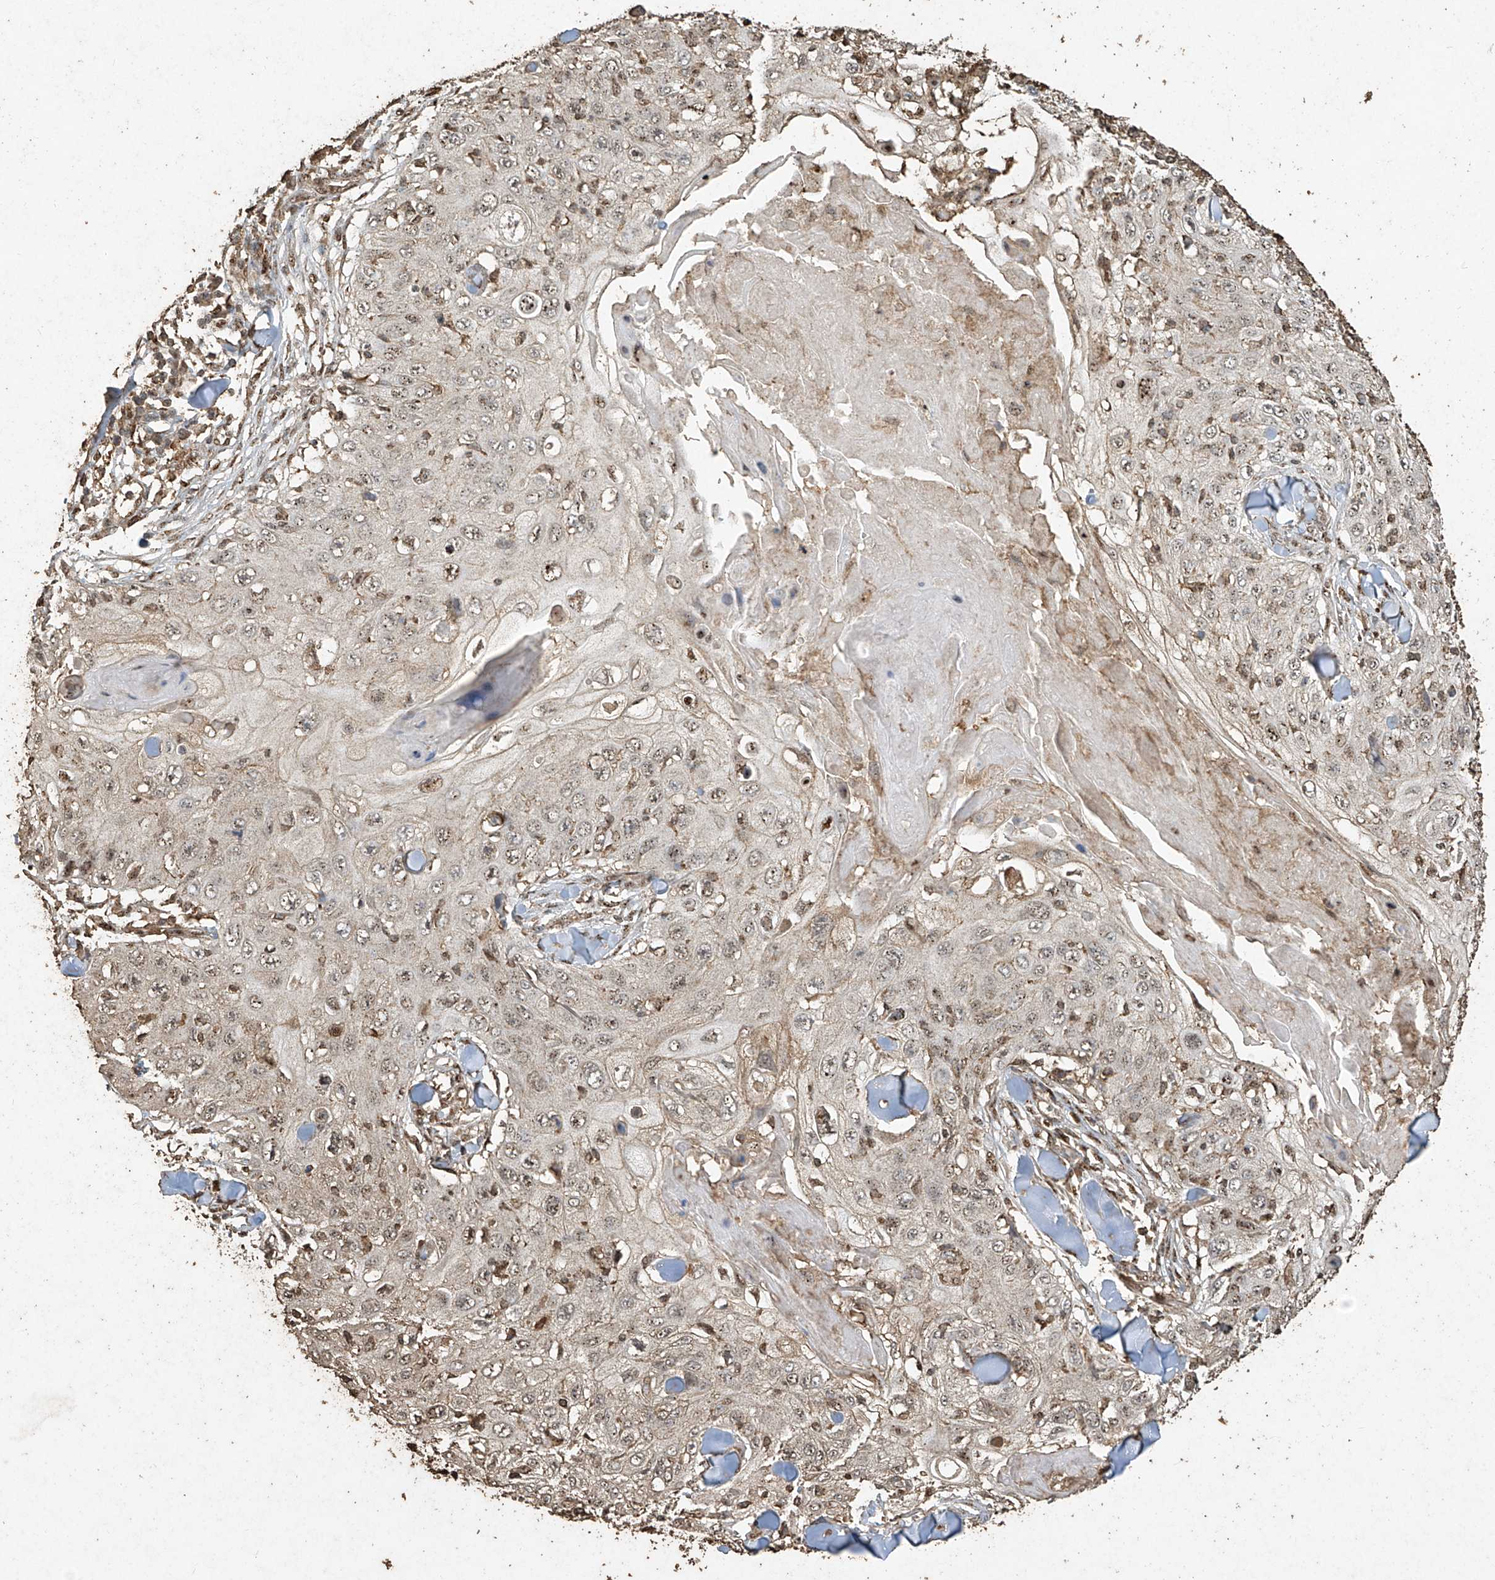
{"staining": {"intensity": "moderate", "quantity": ">75%", "location": "nuclear"}, "tissue": "skin cancer", "cell_type": "Tumor cells", "image_type": "cancer", "snomed": [{"axis": "morphology", "description": "Squamous cell carcinoma, NOS"}, {"axis": "topography", "description": "Skin"}], "caption": "Skin cancer stained with DAB IHC displays medium levels of moderate nuclear positivity in approximately >75% of tumor cells. Using DAB (brown) and hematoxylin (blue) stains, captured at high magnification using brightfield microscopy.", "gene": "ERBB3", "patient": {"sex": "male", "age": 86}}